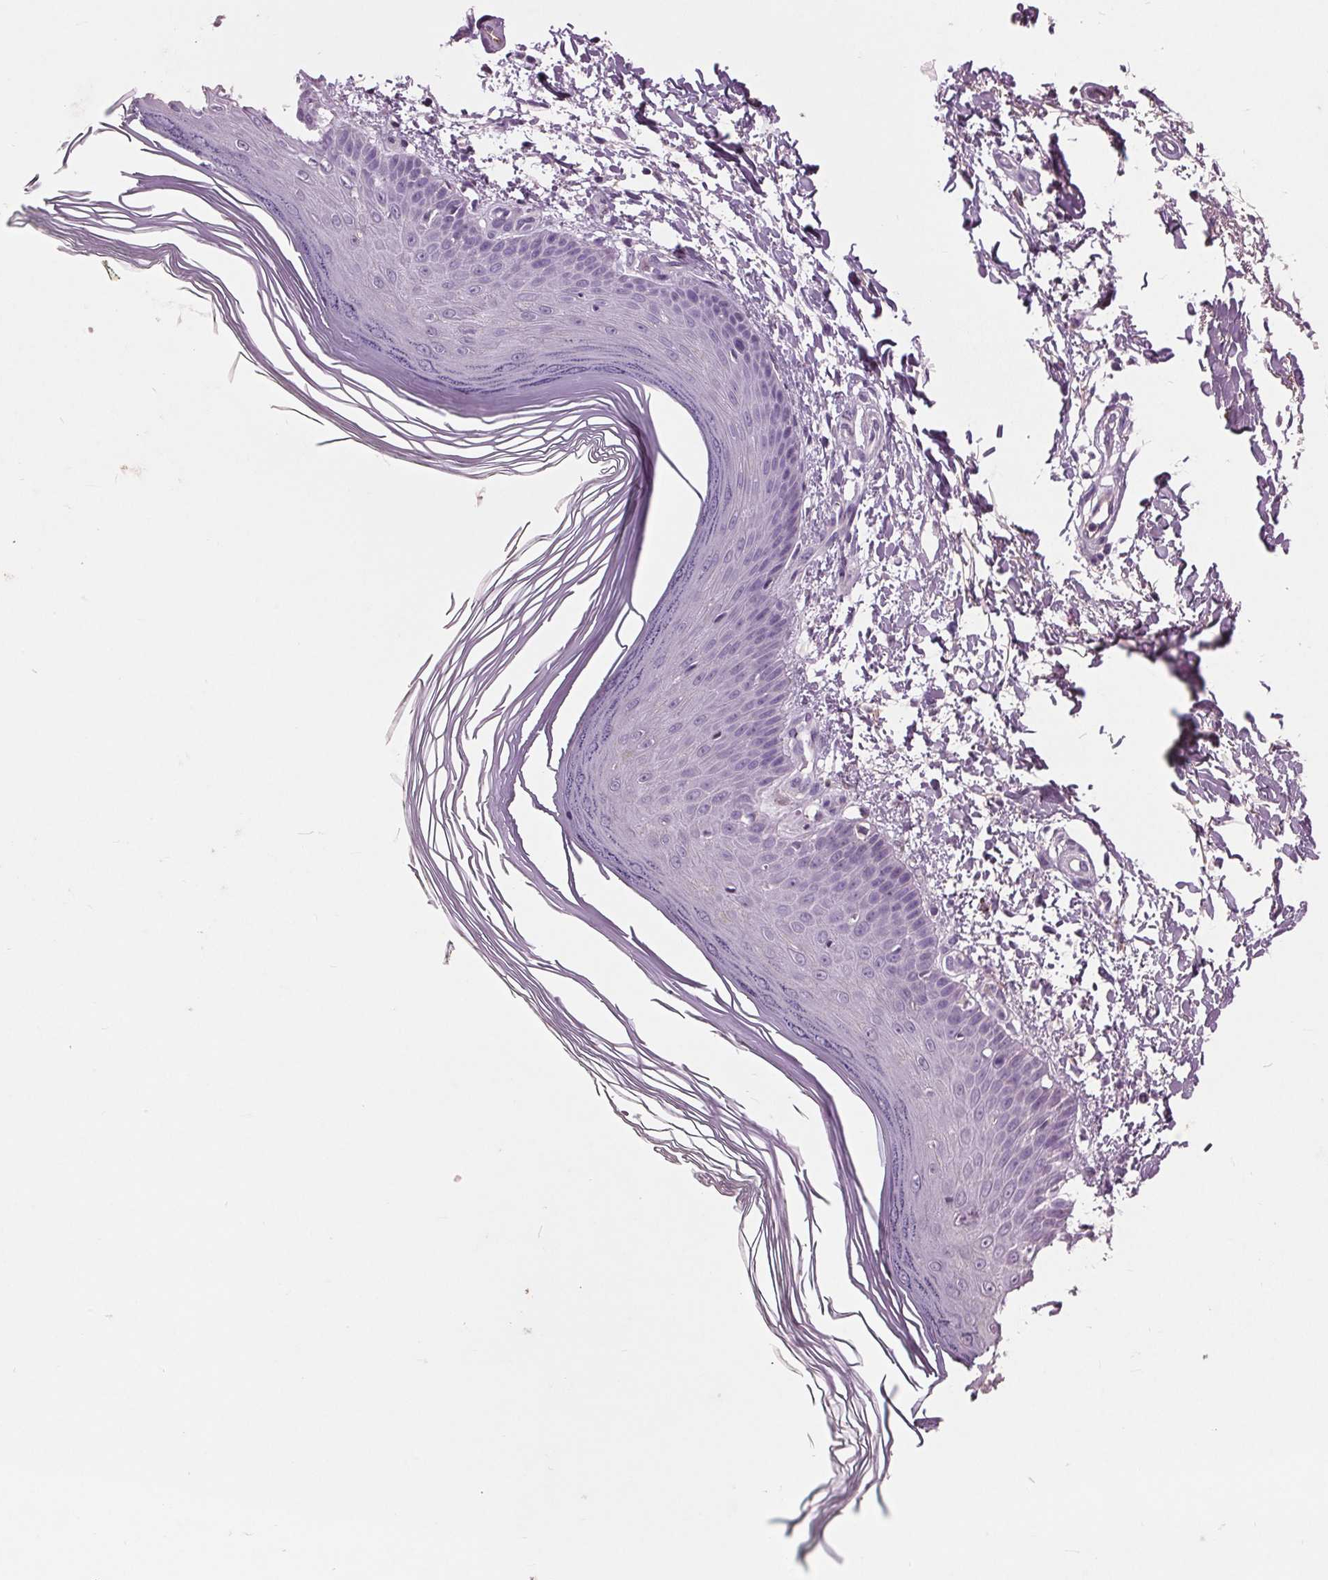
{"staining": {"intensity": "negative", "quantity": "none", "location": "none"}, "tissue": "skin", "cell_type": "Fibroblasts", "image_type": "normal", "snomed": [{"axis": "morphology", "description": "Normal tissue, NOS"}, {"axis": "topography", "description": "Skin"}], "caption": "The histopathology image demonstrates no significant expression in fibroblasts of skin. (DAB (3,3'-diaminobenzidine) IHC with hematoxylin counter stain).", "gene": "C6", "patient": {"sex": "female", "age": 62}}